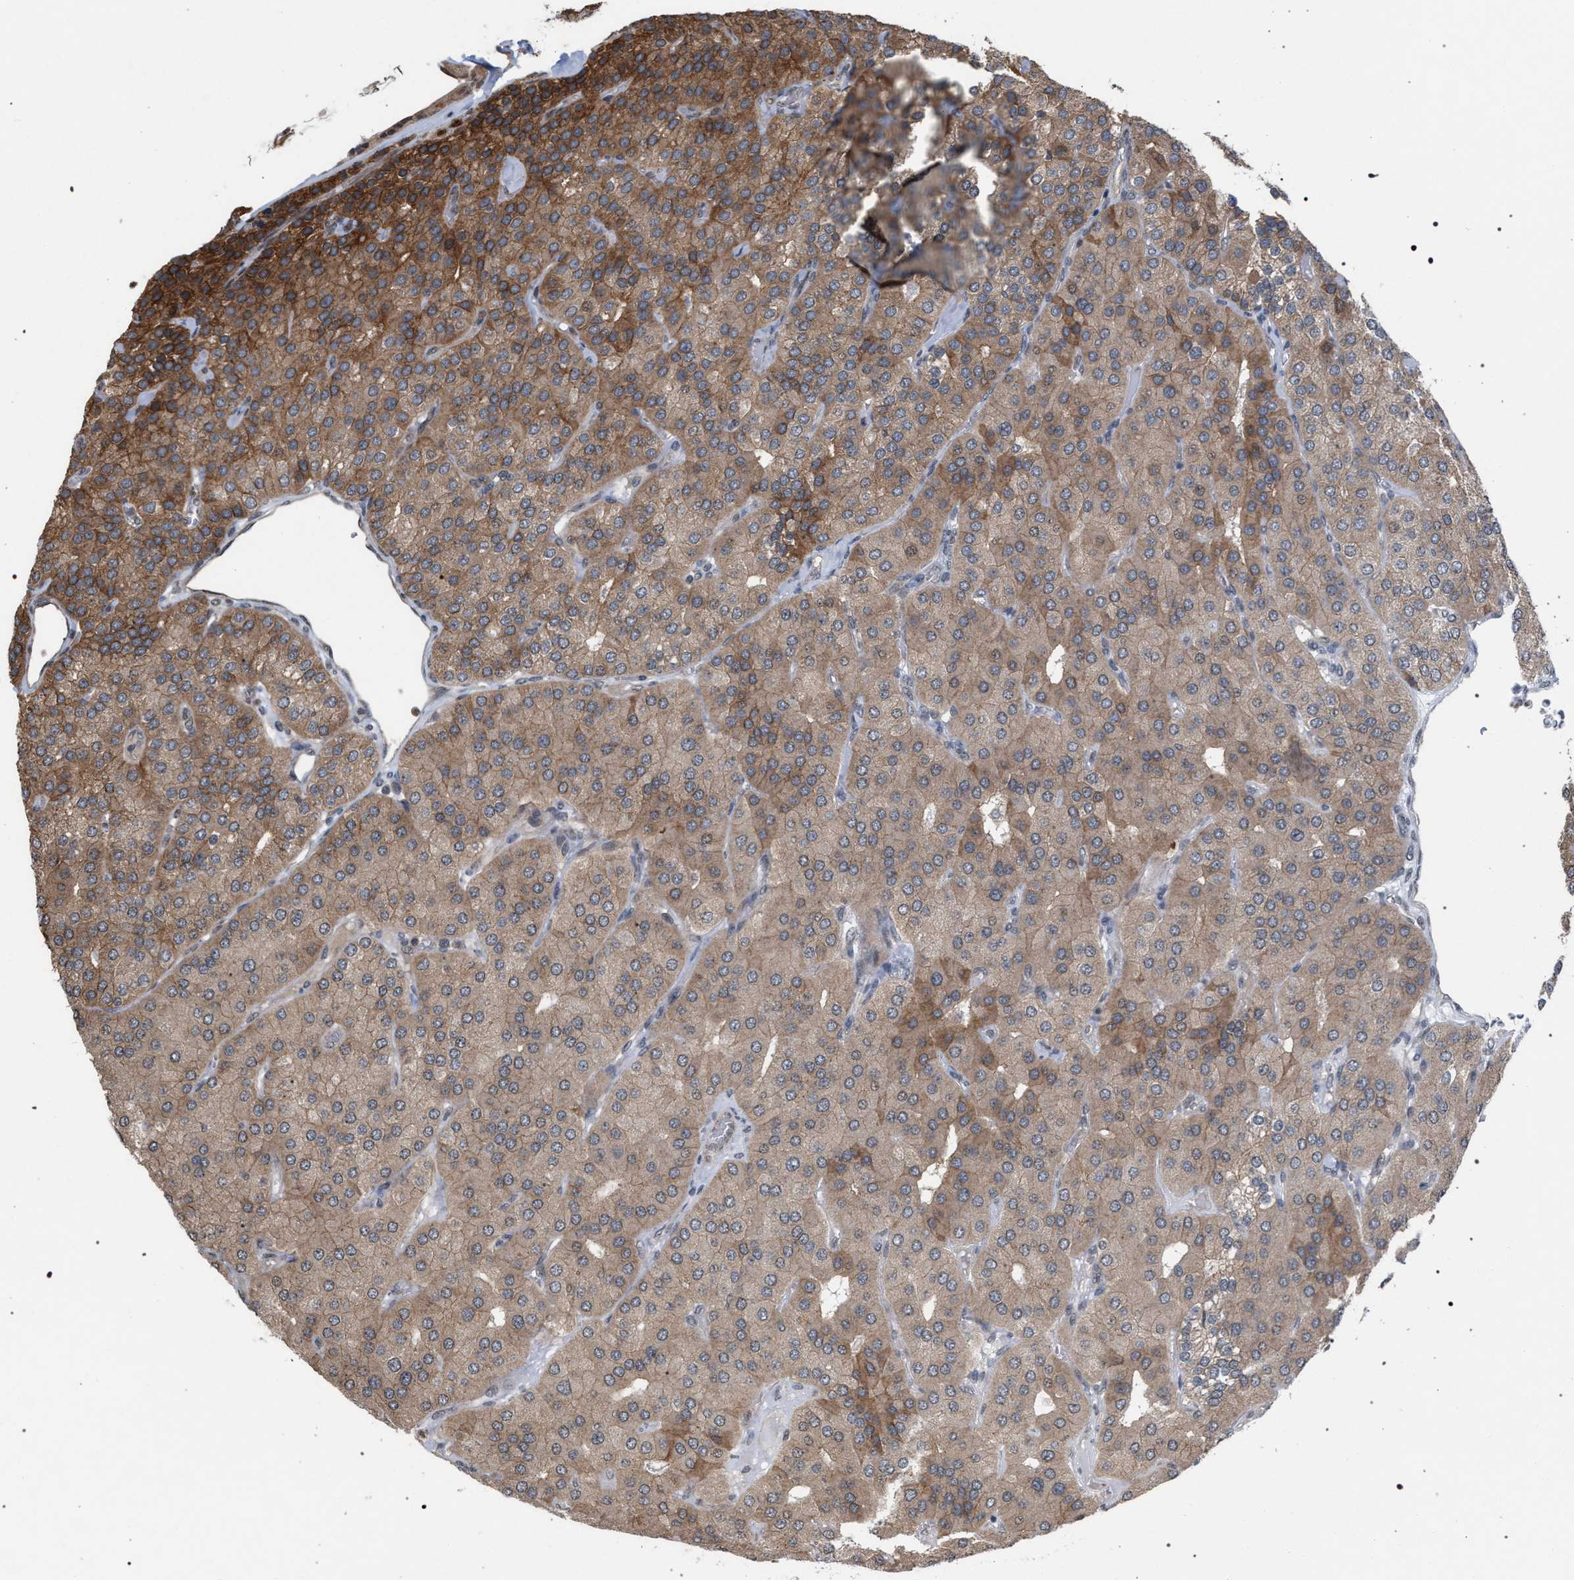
{"staining": {"intensity": "moderate", "quantity": ">75%", "location": "cytoplasmic/membranous"}, "tissue": "parathyroid gland", "cell_type": "Glandular cells", "image_type": "normal", "snomed": [{"axis": "morphology", "description": "Normal tissue, NOS"}, {"axis": "morphology", "description": "Adenoma, NOS"}, {"axis": "topography", "description": "Parathyroid gland"}], "caption": "Protein staining shows moderate cytoplasmic/membranous positivity in about >75% of glandular cells in normal parathyroid gland. The staining was performed using DAB to visualize the protein expression in brown, while the nuclei were stained in blue with hematoxylin (Magnification: 20x).", "gene": "IRAK4", "patient": {"sex": "female", "age": 86}}